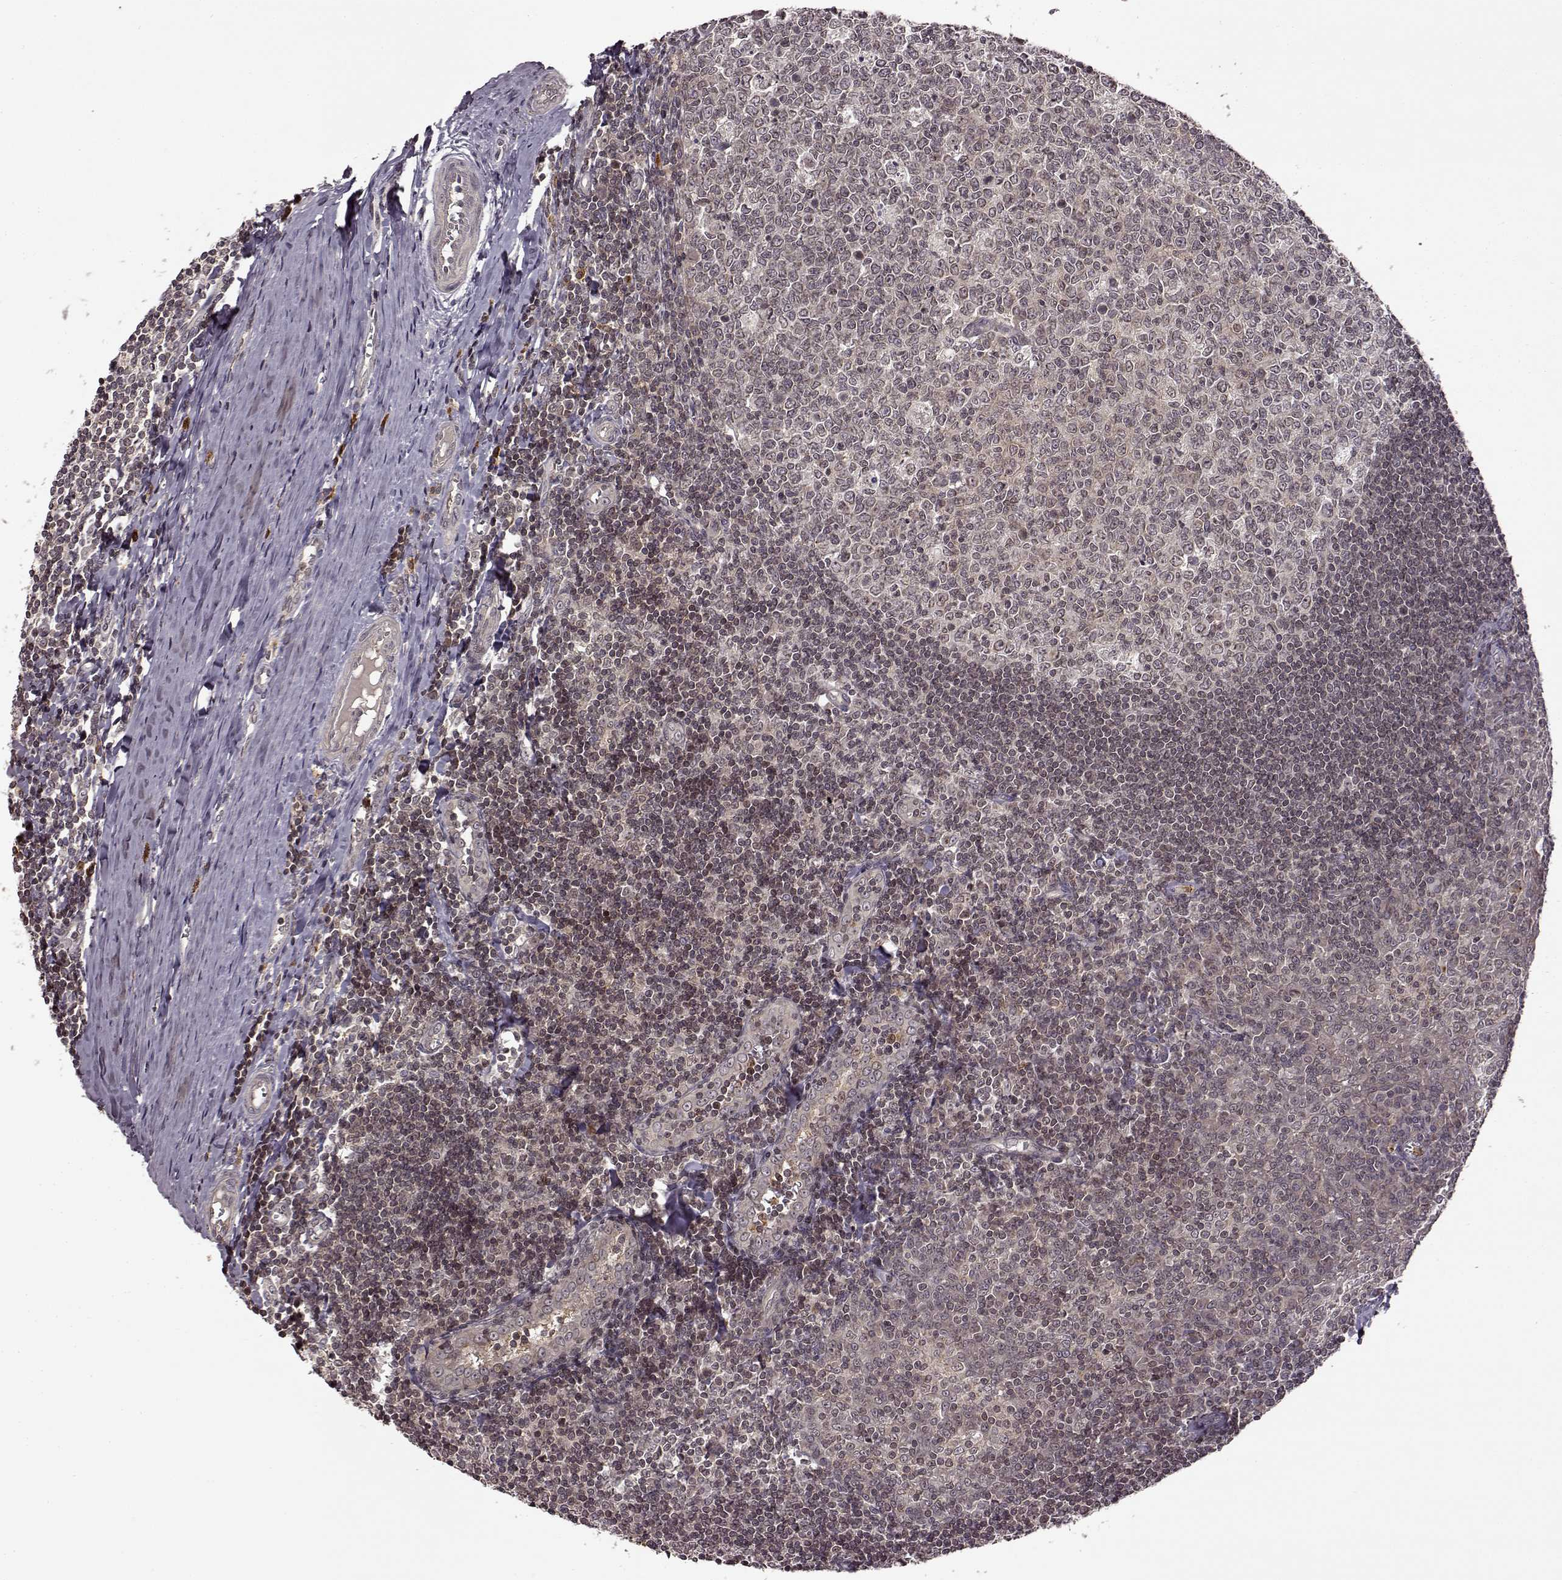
{"staining": {"intensity": "negative", "quantity": "none", "location": "none"}, "tissue": "tonsil", "cell_type": "Germinal center cells", "image_type": "normal", "snomed": [{"axis": "morphology", "description": "Normal tissue, NOS"}, {"axis": "topography", "description": "Tonsil"}], "caption": "Immunohistochemistry (IHC) photomicrograph of unremarkable human tonsil stained for a protein (brown), which shows no positivity in germinal center cells.", "gene": "TRMU", "patient": {"sex": "female", "age": 12}}